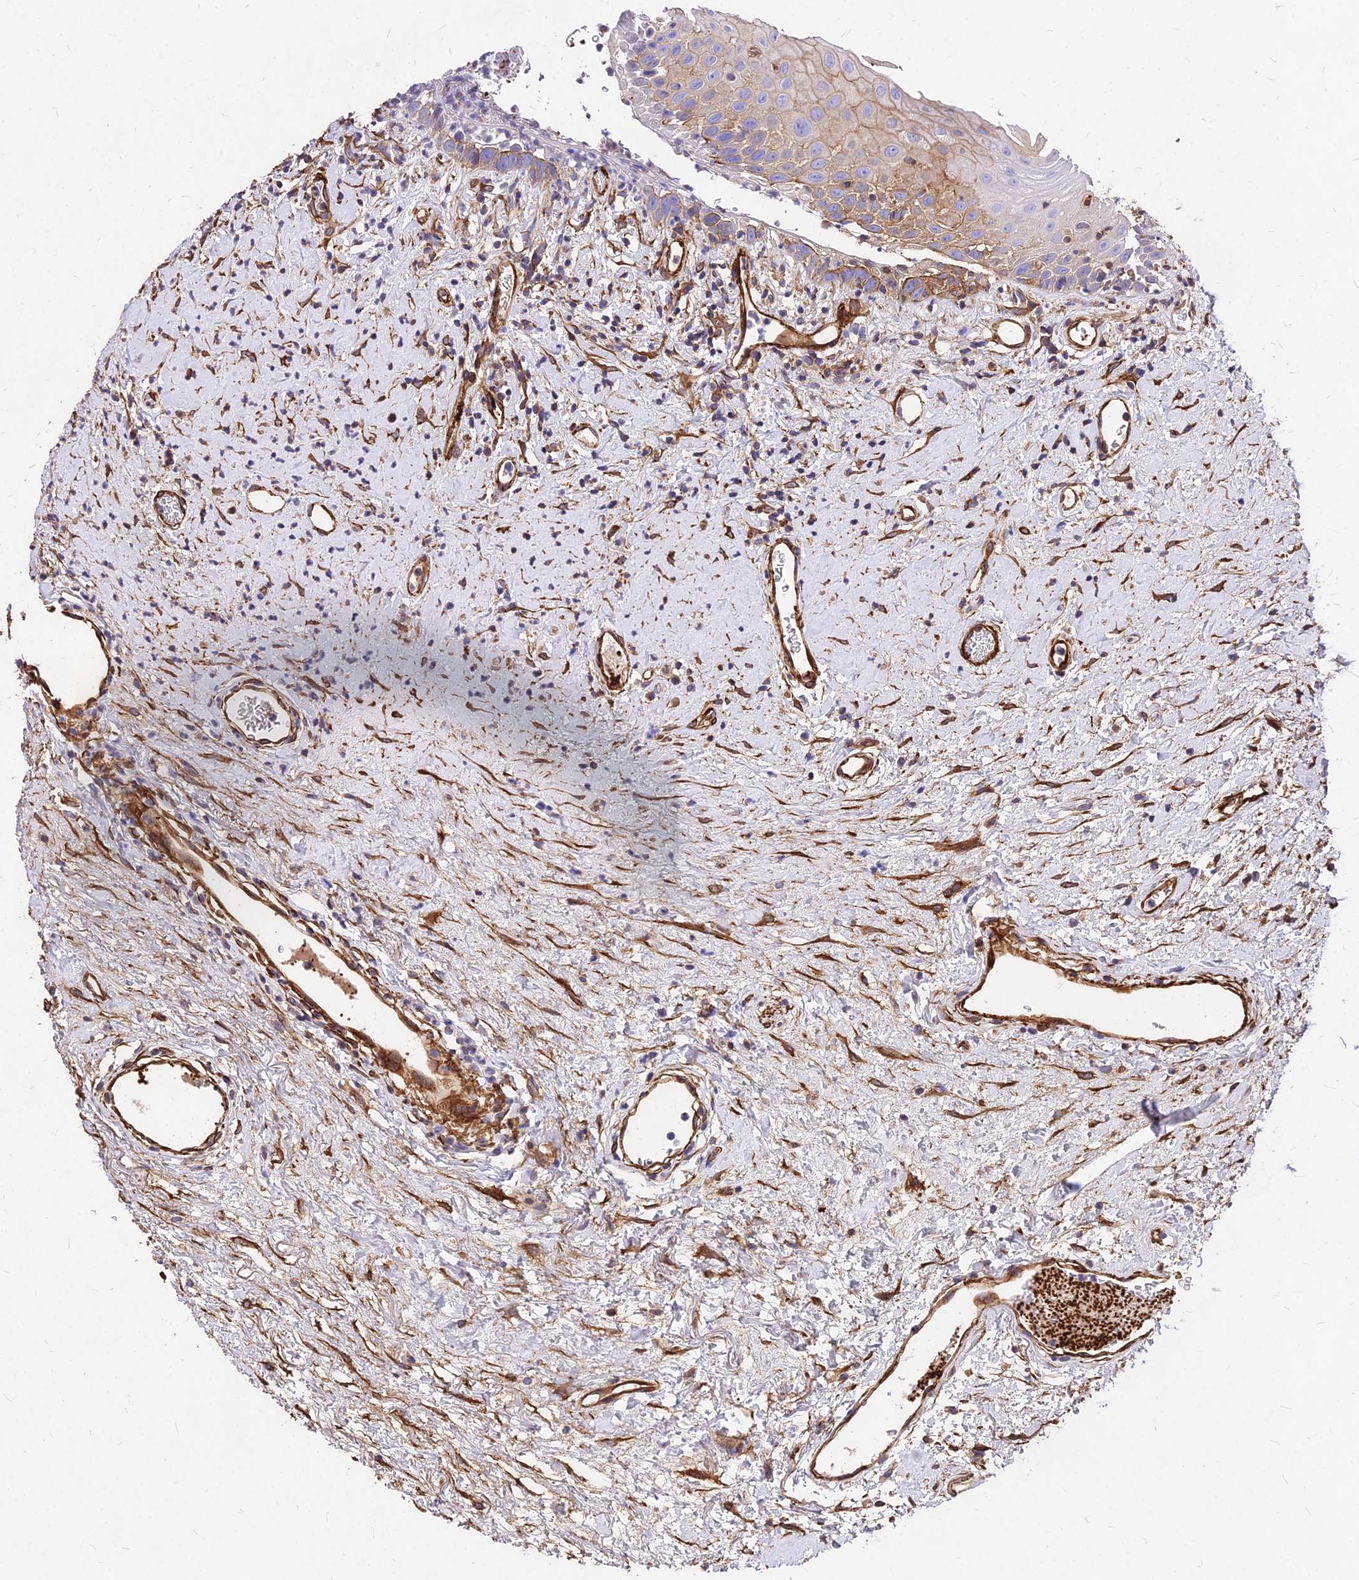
{"staining": {"intensity": "weak", "quantity": "<25%", "location": "cytoplasmic/membranous"}, "tissue": "oral mucosa", "cell_type": "Squamous epithelial cells", "image_type": "normal", "snomed": [{"axis": "morphology", "description": "Normal tissue, NOS"}, {"axis": "topography", "description": "Oral tissue"}], "caption": "IHC photomicrograph of benign human oral mucosa stained for a protein (brown), which displays no staining in squamous epithelial cells.", "gene": "EFCC1", "patient": {"sex": "female", "age": 76}}